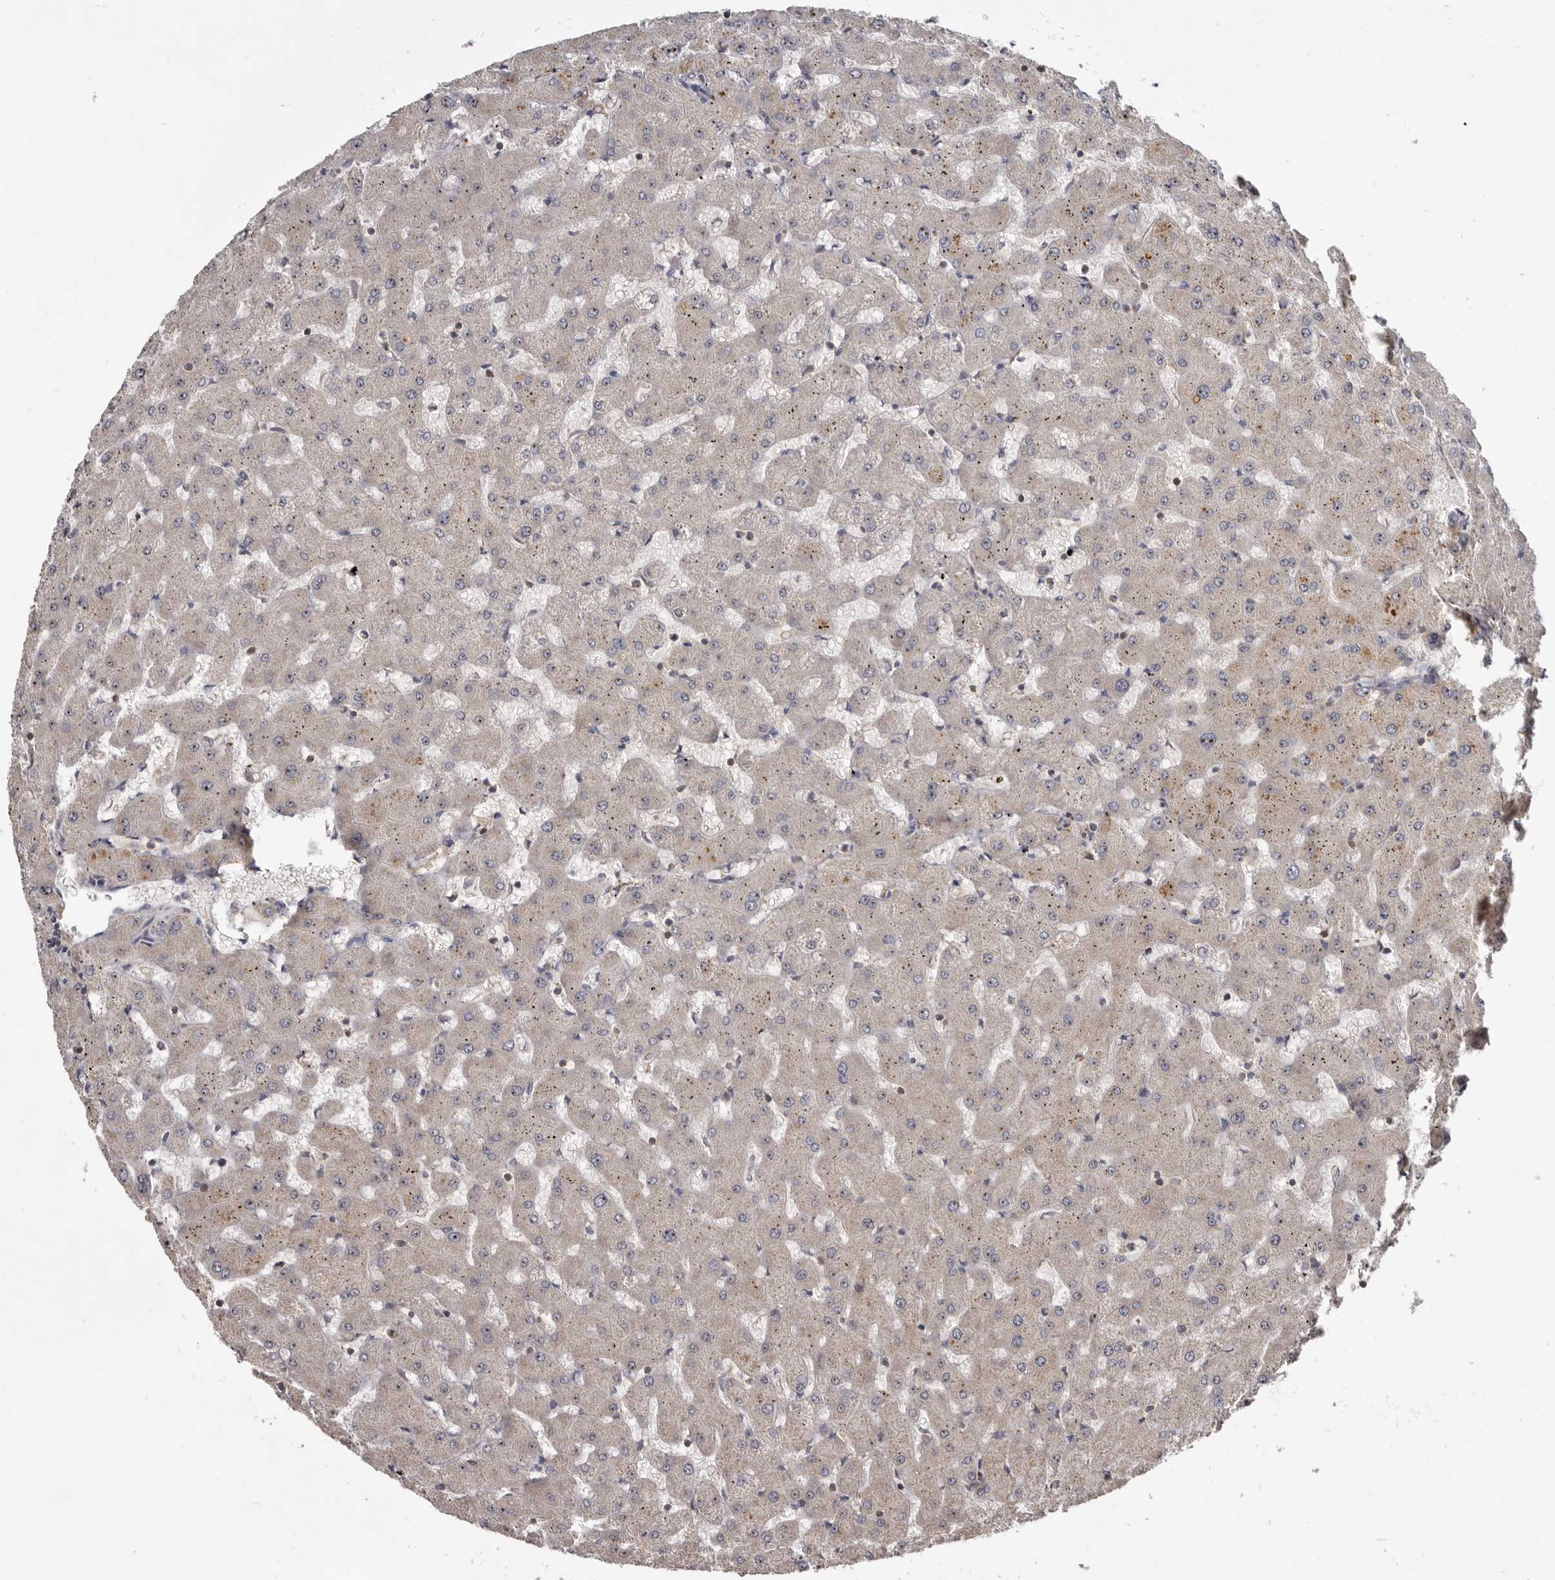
{"staining": {"intensity": "negative", "quantity": "none", "location": "none"}, "tissue": "liver", "cell_type": "Cholangiocytes", "image_type": "normal", "snomed": [{"axis": "morphology", "description": "Normal tissue, NOS"}, {"axis": "topography", "description": "Liver"}], "caption": "Immunohistochemical staining of benign liver shows no significant staining in cholangiocytes.", "gene": "TTC39A", "patient": {"sex": "female", "age": 63}}